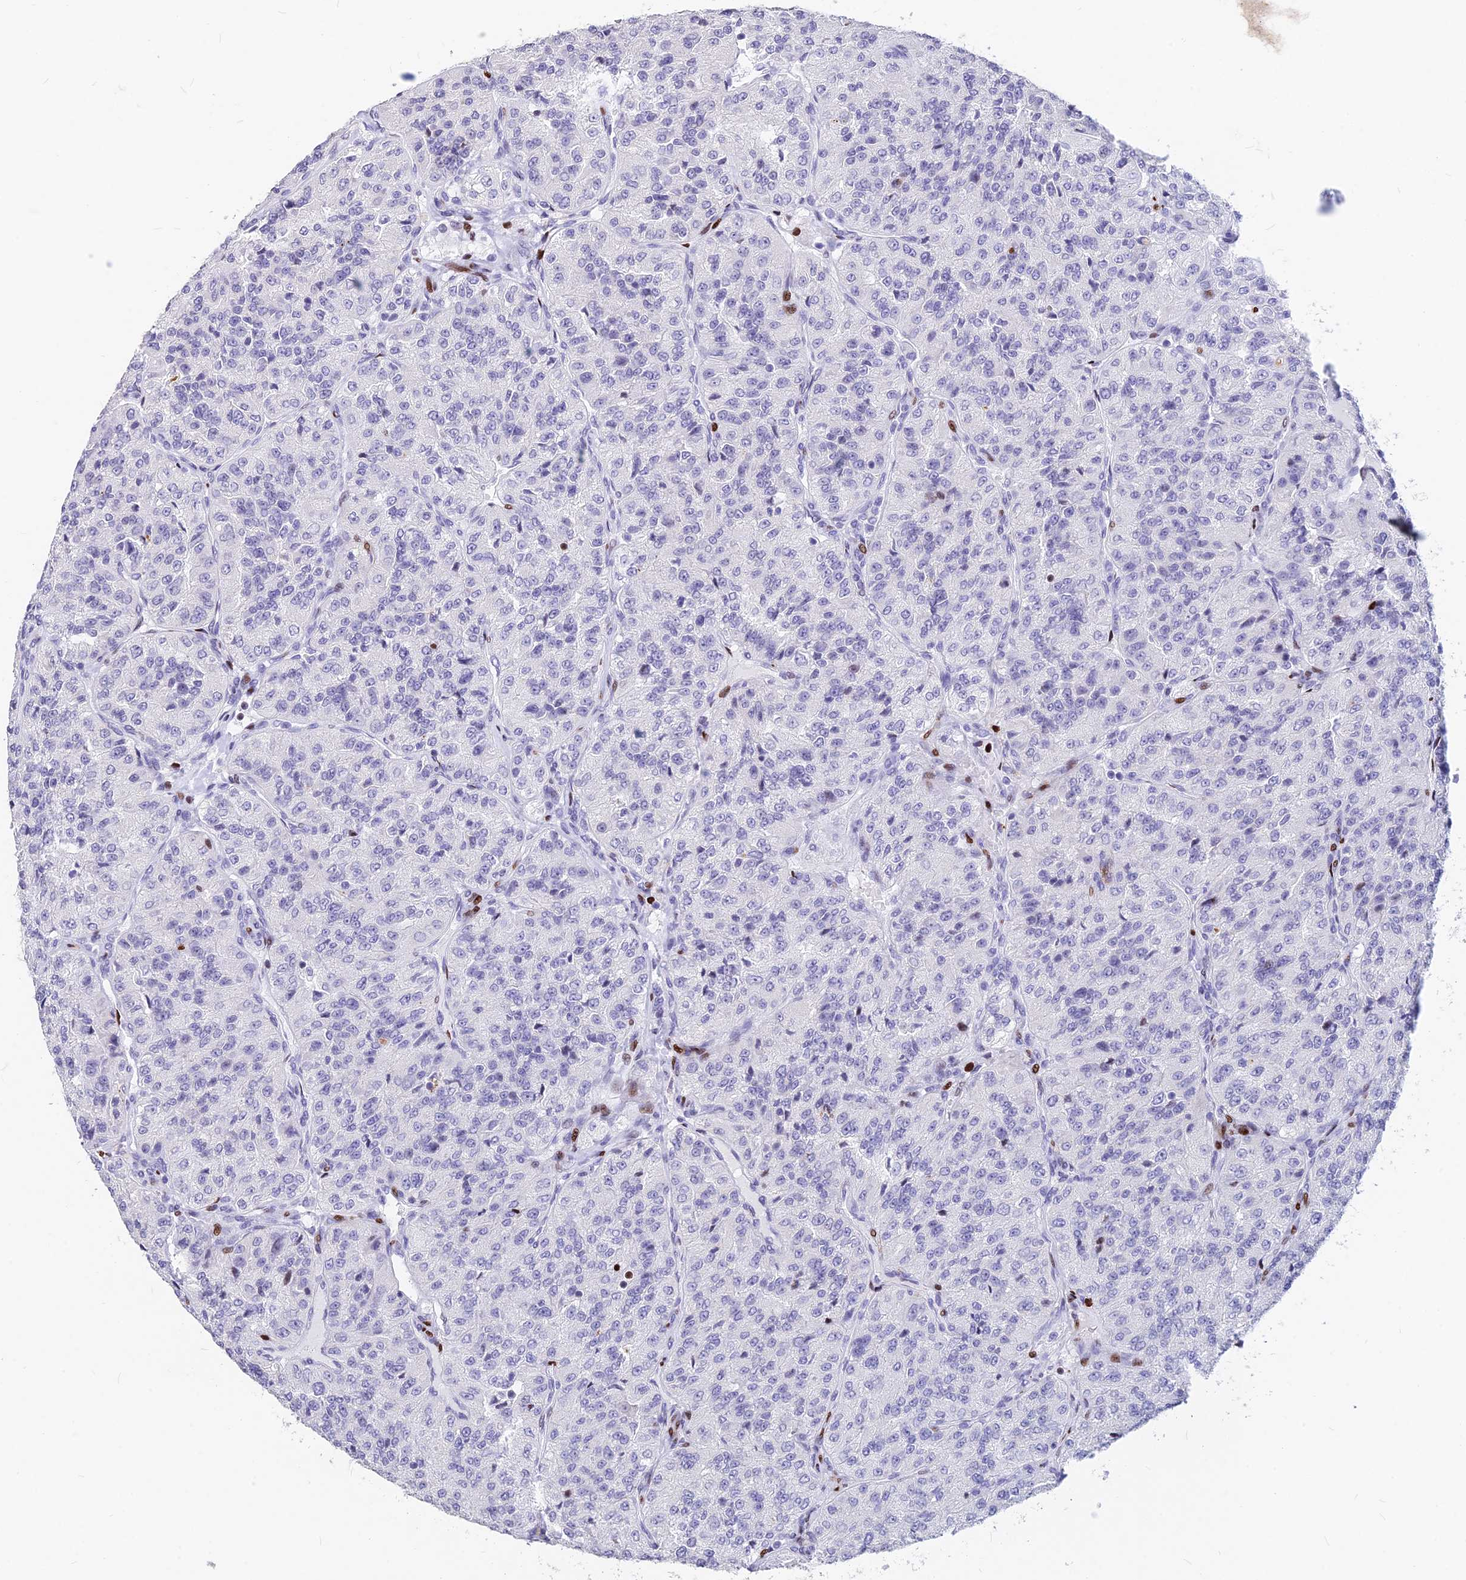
{"staining": {"intensity": "negative", "quantity": "none", "location": "none"}, "tissue": "renal cancer", "cell_type": "Tumor cells", "image_type": "cancer", "snomed": [{"axis": "morphology", "description": "Adenocarcinoma, NOS"}, {"axis": "topography", "description": "Kidney"}], "caption": "IHC micrograph of neoplastic tissue: human renal cancer (adenocarcinoma) stained with DAB exhibits no significant protein positivity in tumor cells.", "gene": "PRPS1", "patient": {"sex": "female", "age": 63}}